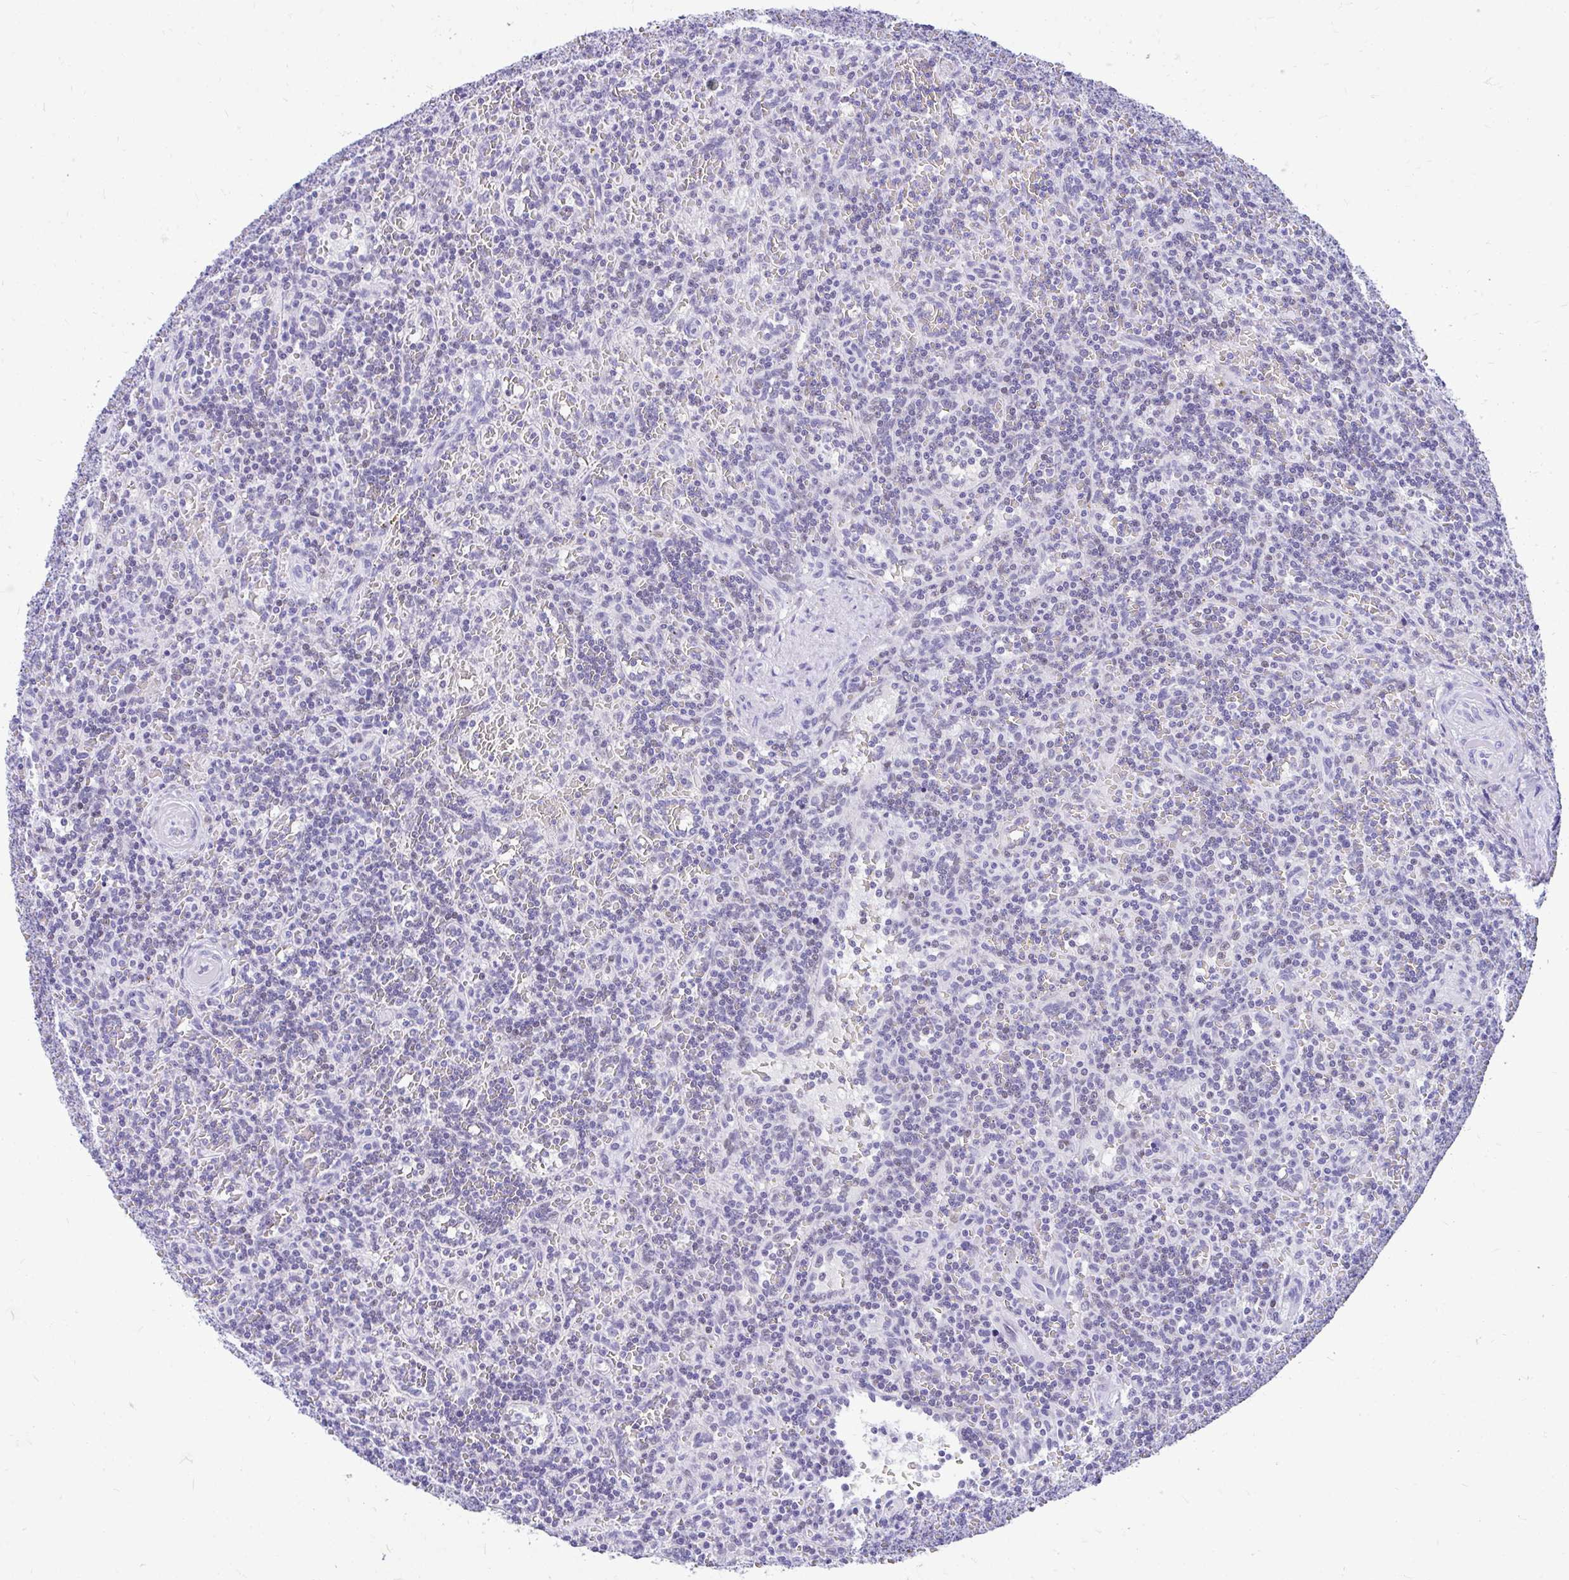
{"staining": {"intensity": "negative", "quantity": "none", "location": "none"}, "tissue": "lymphoma", "cell_type": "Tumor cells", "image_type": "cancer", "snomed": [{"axis": "morphology", "description": "Malignant lymphoma, non-Hodgkin's type, Low grade"}, {"axis": "topography", "description": "Spleen"}], "caption": "Photomicrograph shows no significant protein expression in tumor cells of malignant lymphoma, non-Hodgkin's type (low-grade).", "gene": "GLB1L2", "patient": {"sex": "male", "age": 73}}